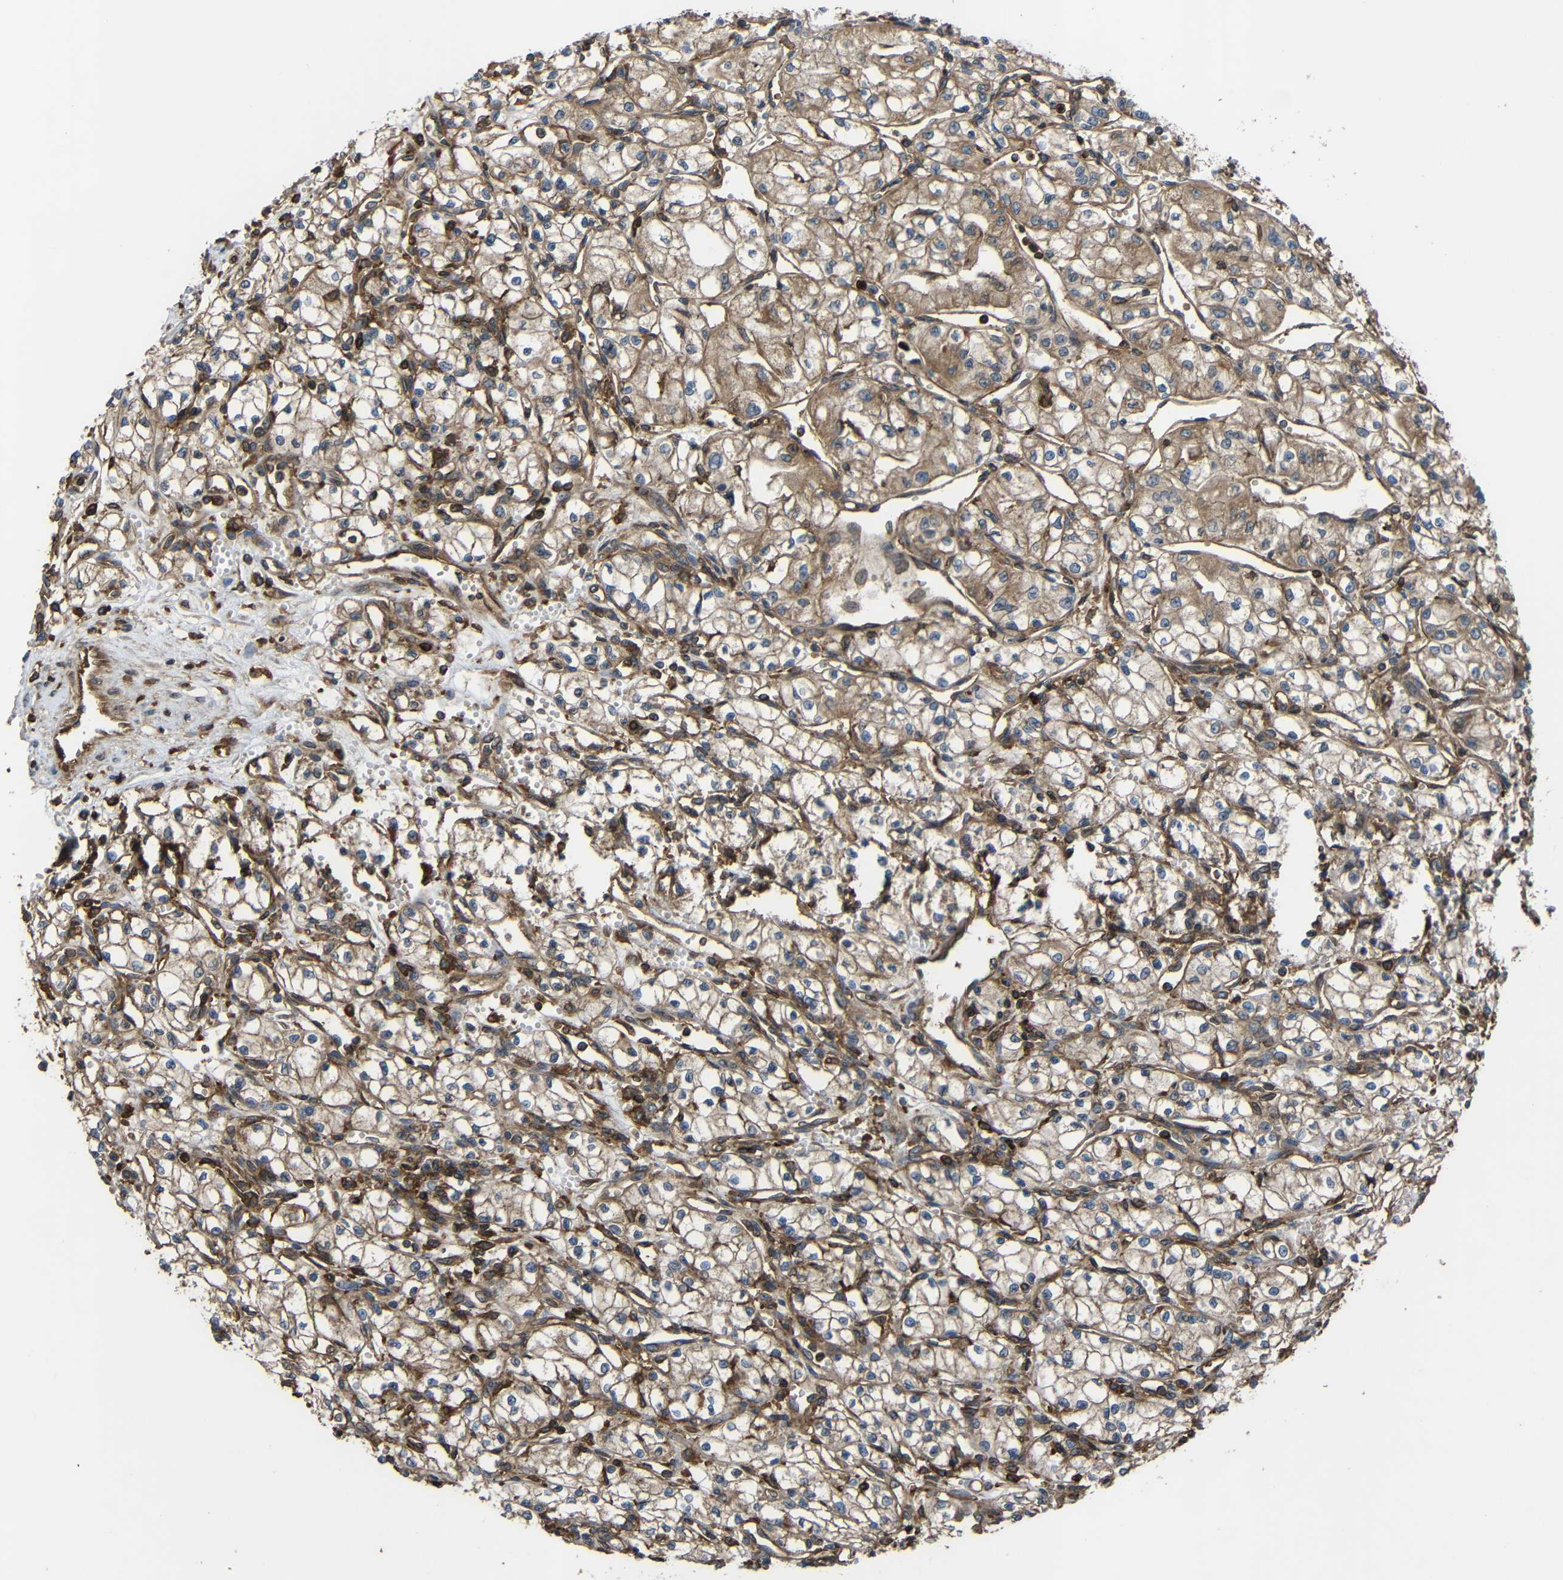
{"staining": {"intensity": "moderate", "quantity": "25%-75%", "location": "cytoplasmic/membranous"}, "tissue": "renal cancer", "cell_type": "Tumor cells", "image_type": "cancer", "snomed": [{"axis": "morphology", "description": "Normal tissue, NOS"}, {"axis": "morphology", "description": "Adenocarcinoma, NOS"}, {"axis": "topography", "description": "Kidney"}], "caption": "A micrograph showing moderate cytoplasmic/membranous staining in approximately 25%-75% of tumor cells in renal cancer (adenocarcinoma), as visualized by brown immunohistochemical staining.", "gene": "TREM2", "patient": {"sex": "male", "age": 59}}